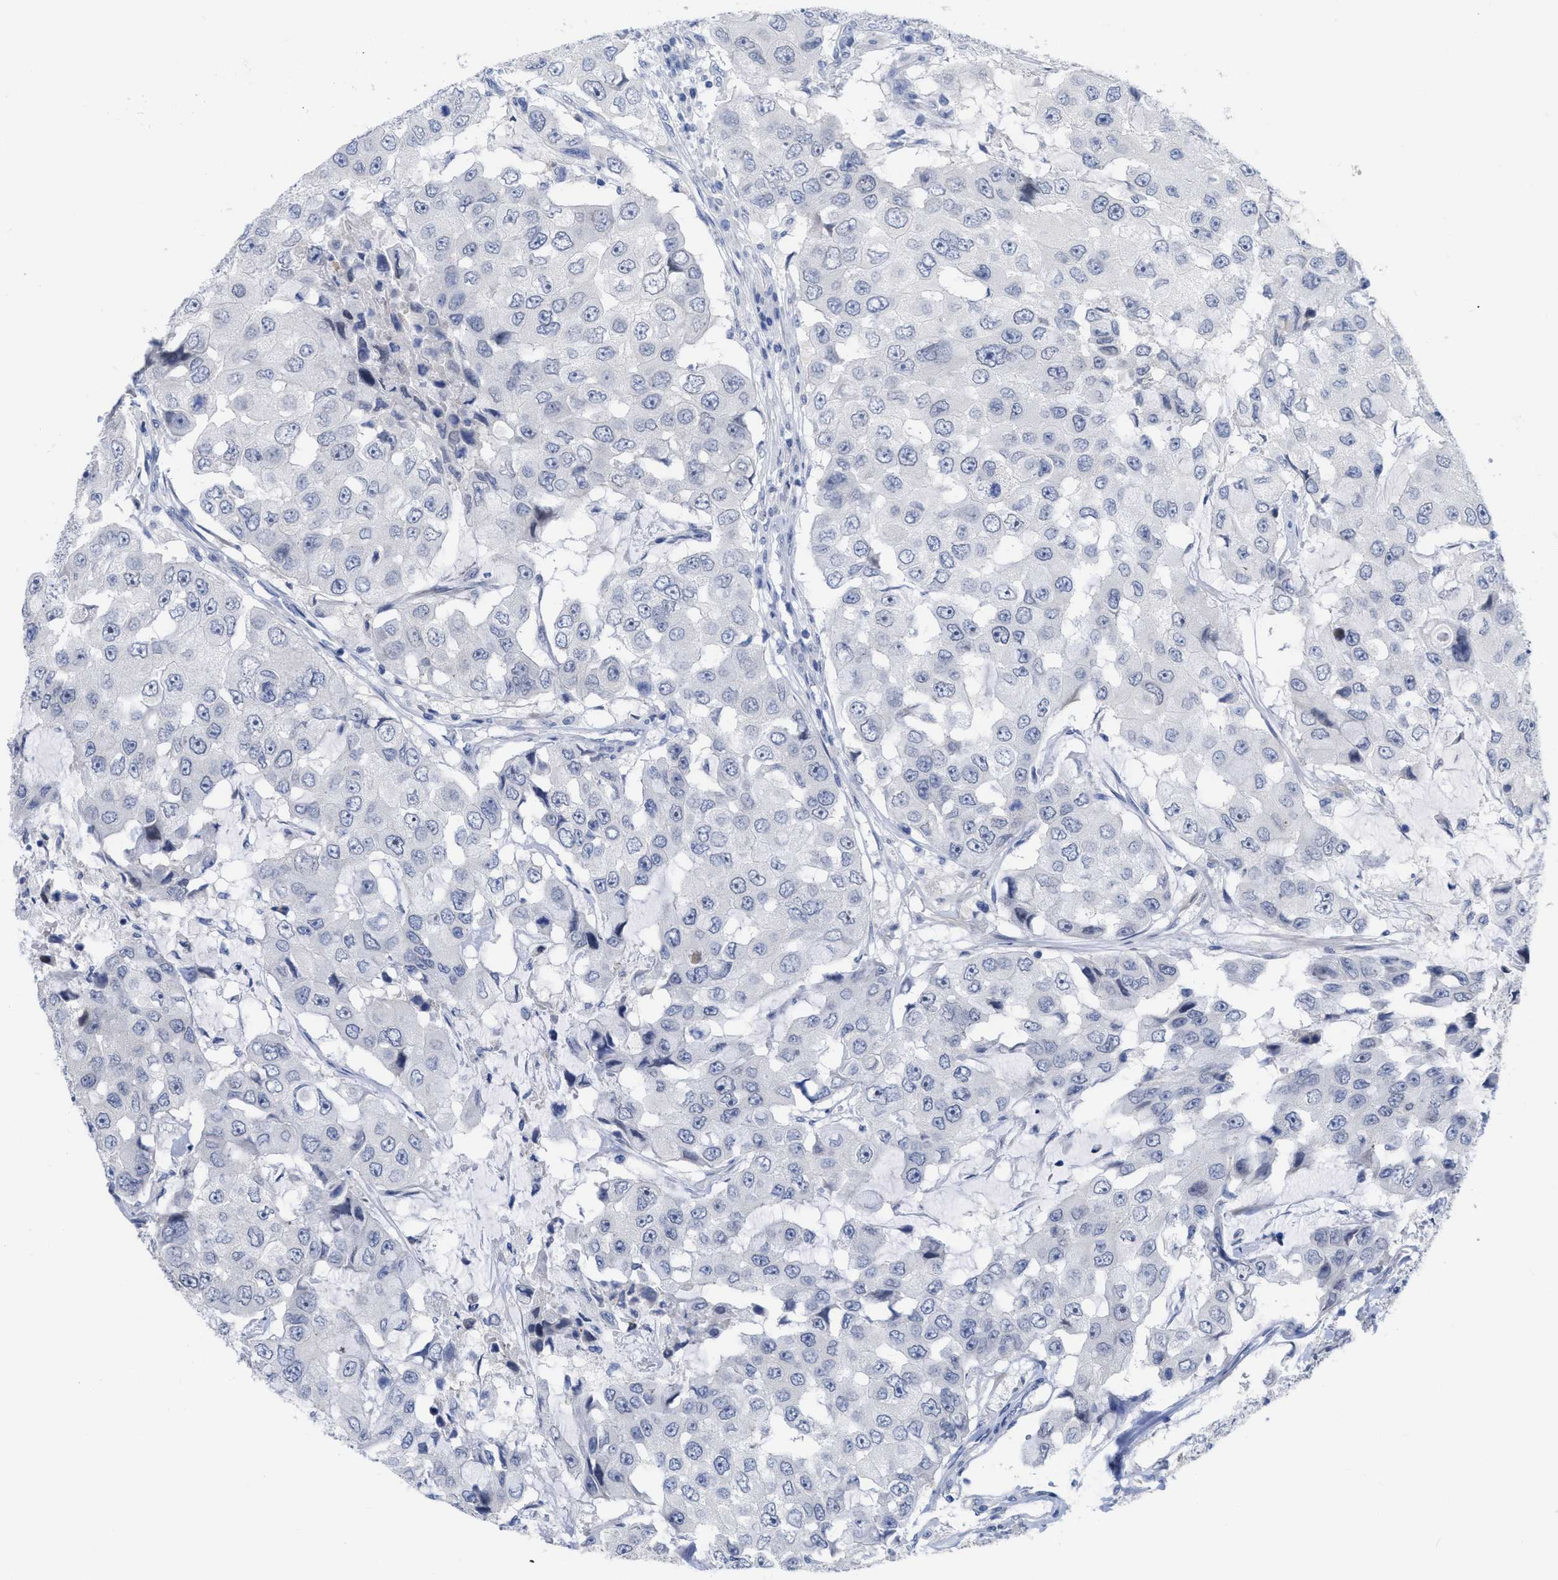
{"staining": {"intensity": "negative", "quantity": "none", "location": "none"}, "tissue": "breast cancer", "cell_type": "Tumor cells", "image_type": "cancer", "snomed": [{"axis": "morphology", "description": "Duct carcinoma"}, {"axis": "topography", "description": "Breast"}], "caption": "An image of human breast intraductal carcinoma is negative for staining in tumor cells.", "gene": "ACKR1", "patient": {"sex": "female", "age": 27}}